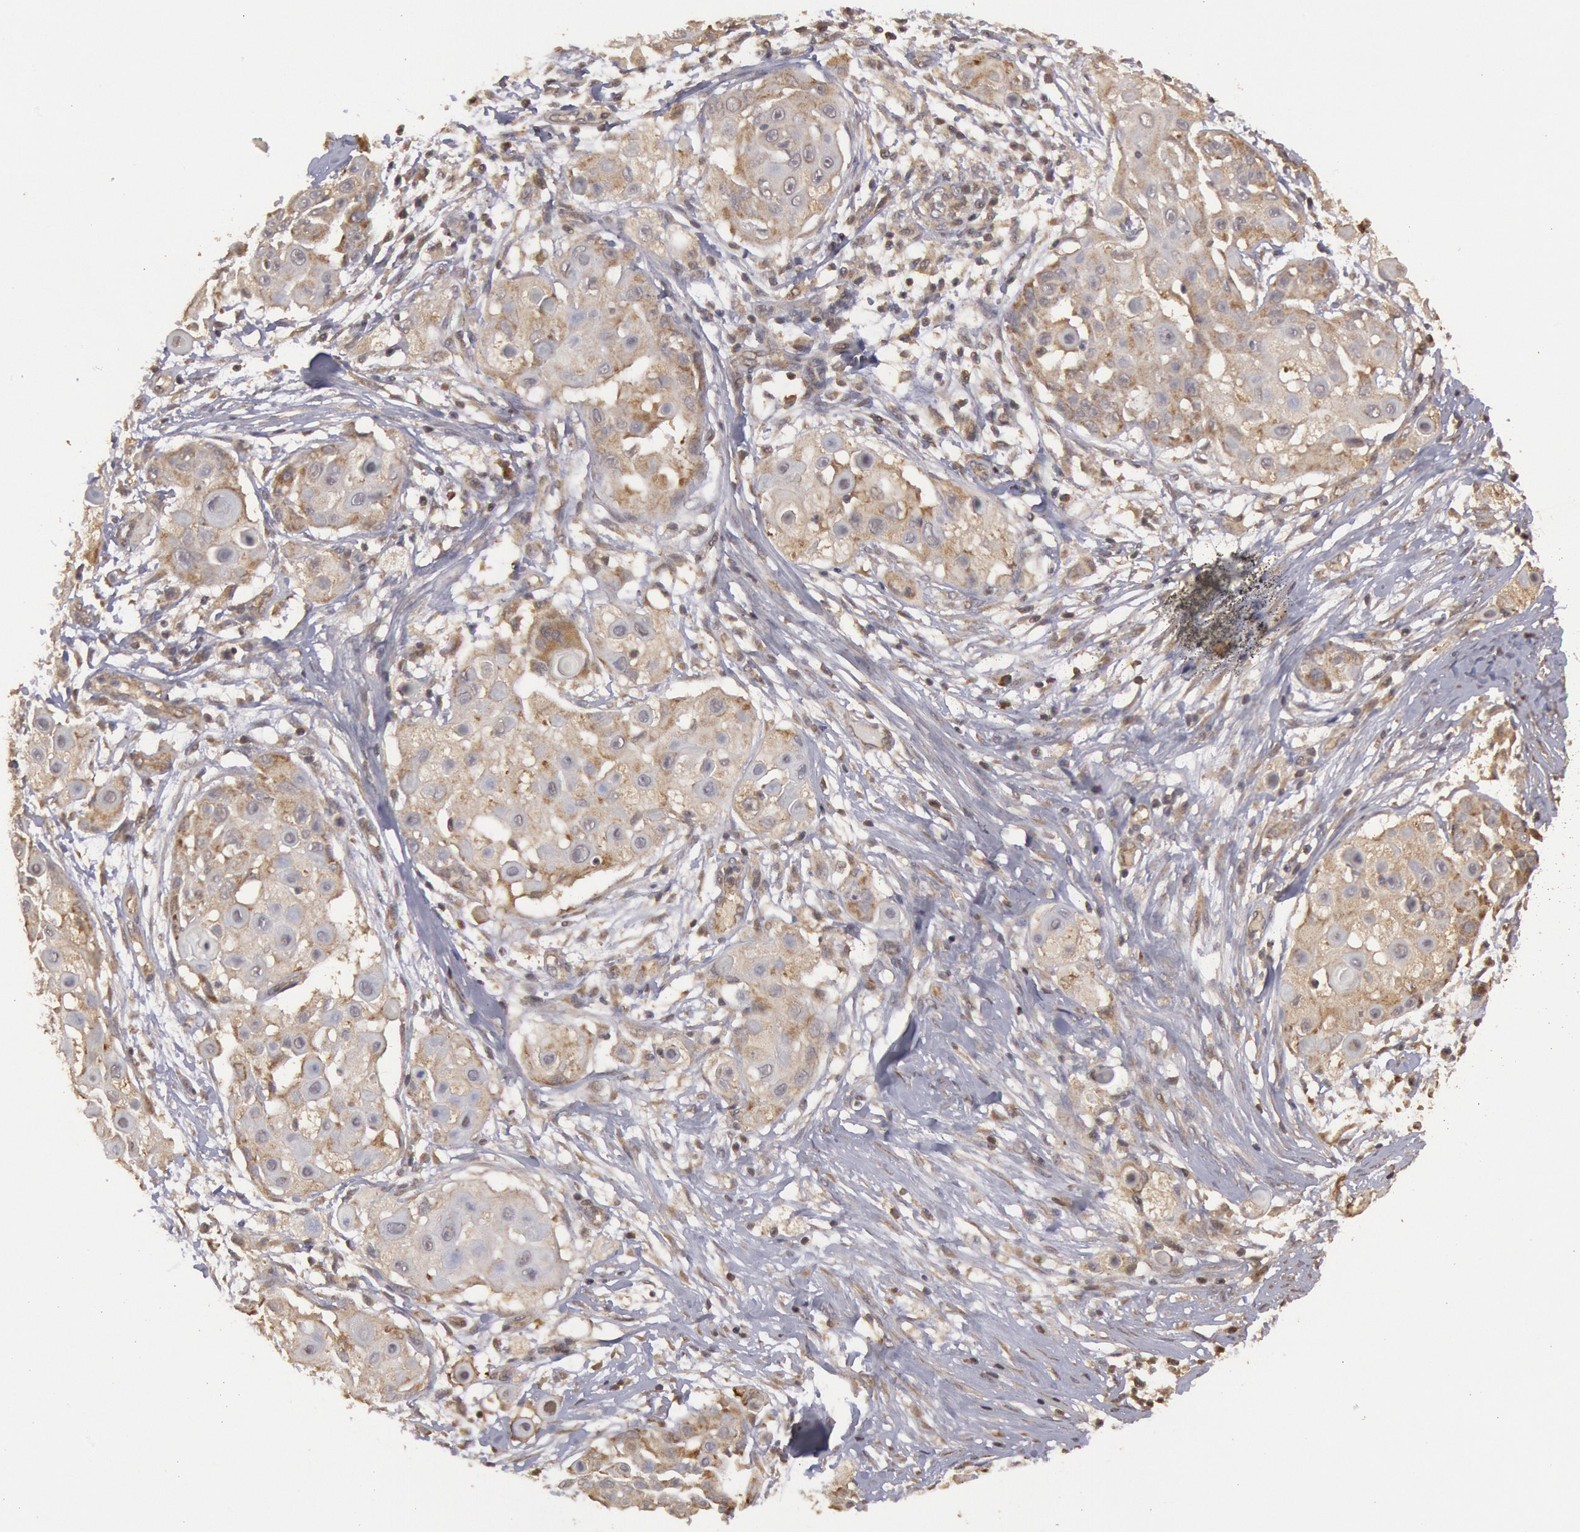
{"staining": {"intensity": "moderate", "quantity": "25%-75%", "location": "cytoplasmic/membranous"}, "tissue": "skin cancer", "cell_type": "Tumor cells", "image_type": "cancer", "snomed": [{"axis": "morphology", "description": "Squamous cell carcinoma, NOS"}, {"axis": "topography", "description": "Skin"}], "caption": "Immunohistochemistry histopathology image of skin cancer stained for a protein (brown), which reveals medium levels of moderate cytoplasmic/membranous staining in approximately 25%-75% of tumor cells.", "gene": "USP14", "patient": {"sex": "female", "age": 57}}